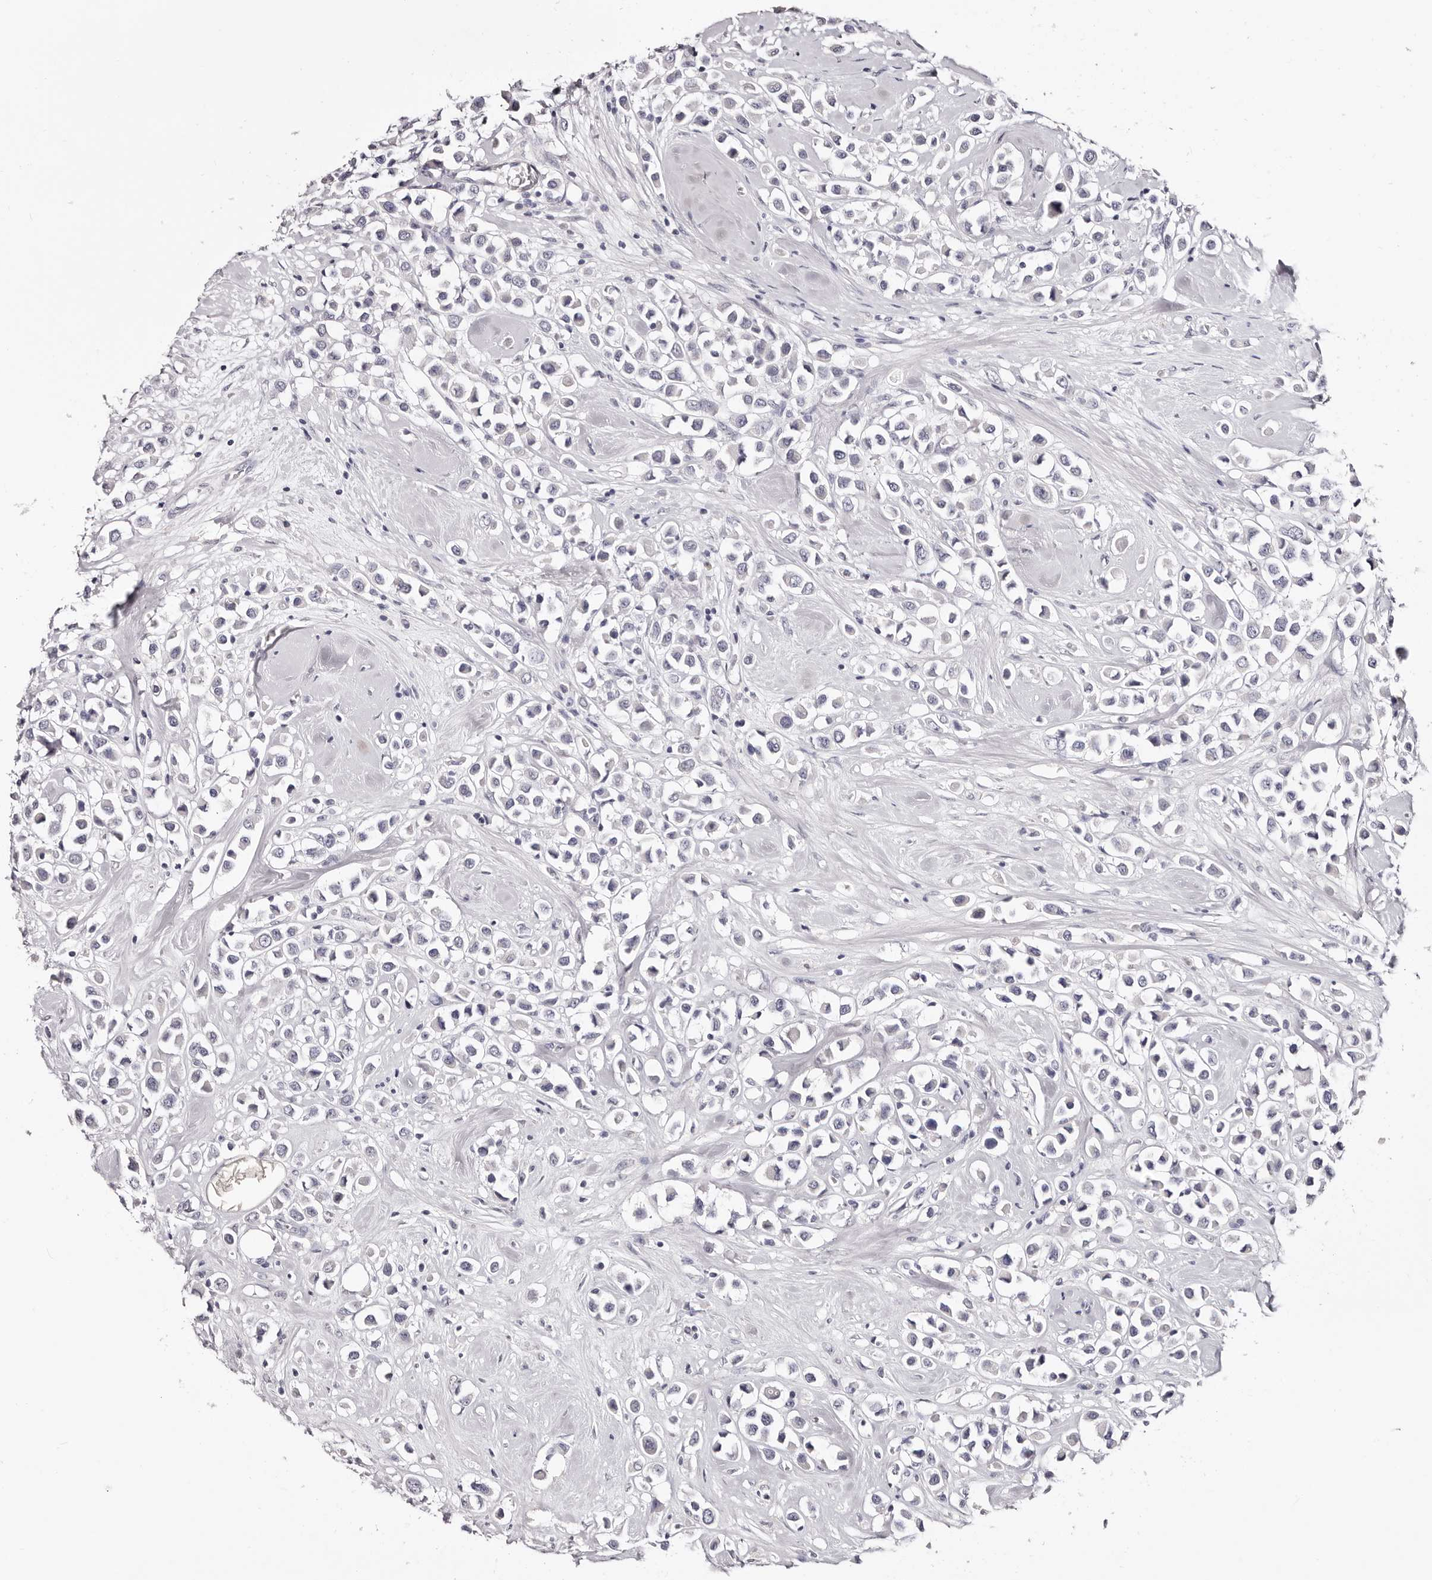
{"staining": {"intensity": "negative", "quantity": "none", "location": "none"}, "tissue": "breast cancer", "cell_type": "Tumor cells", "image_type": "cancer", "snomed": [{"axis": "morphology", "description": "Duct carcinoma"}, {"axis": "topography", "description": "Breast"}], "caption": "IHC histopathology image of breast infiltrating ductal carcinoma stained for a protein (brown), which shows no staining in tumor cells.", "gene": "AKNAD1", "patient": {"sex": "female", "age": 61}}